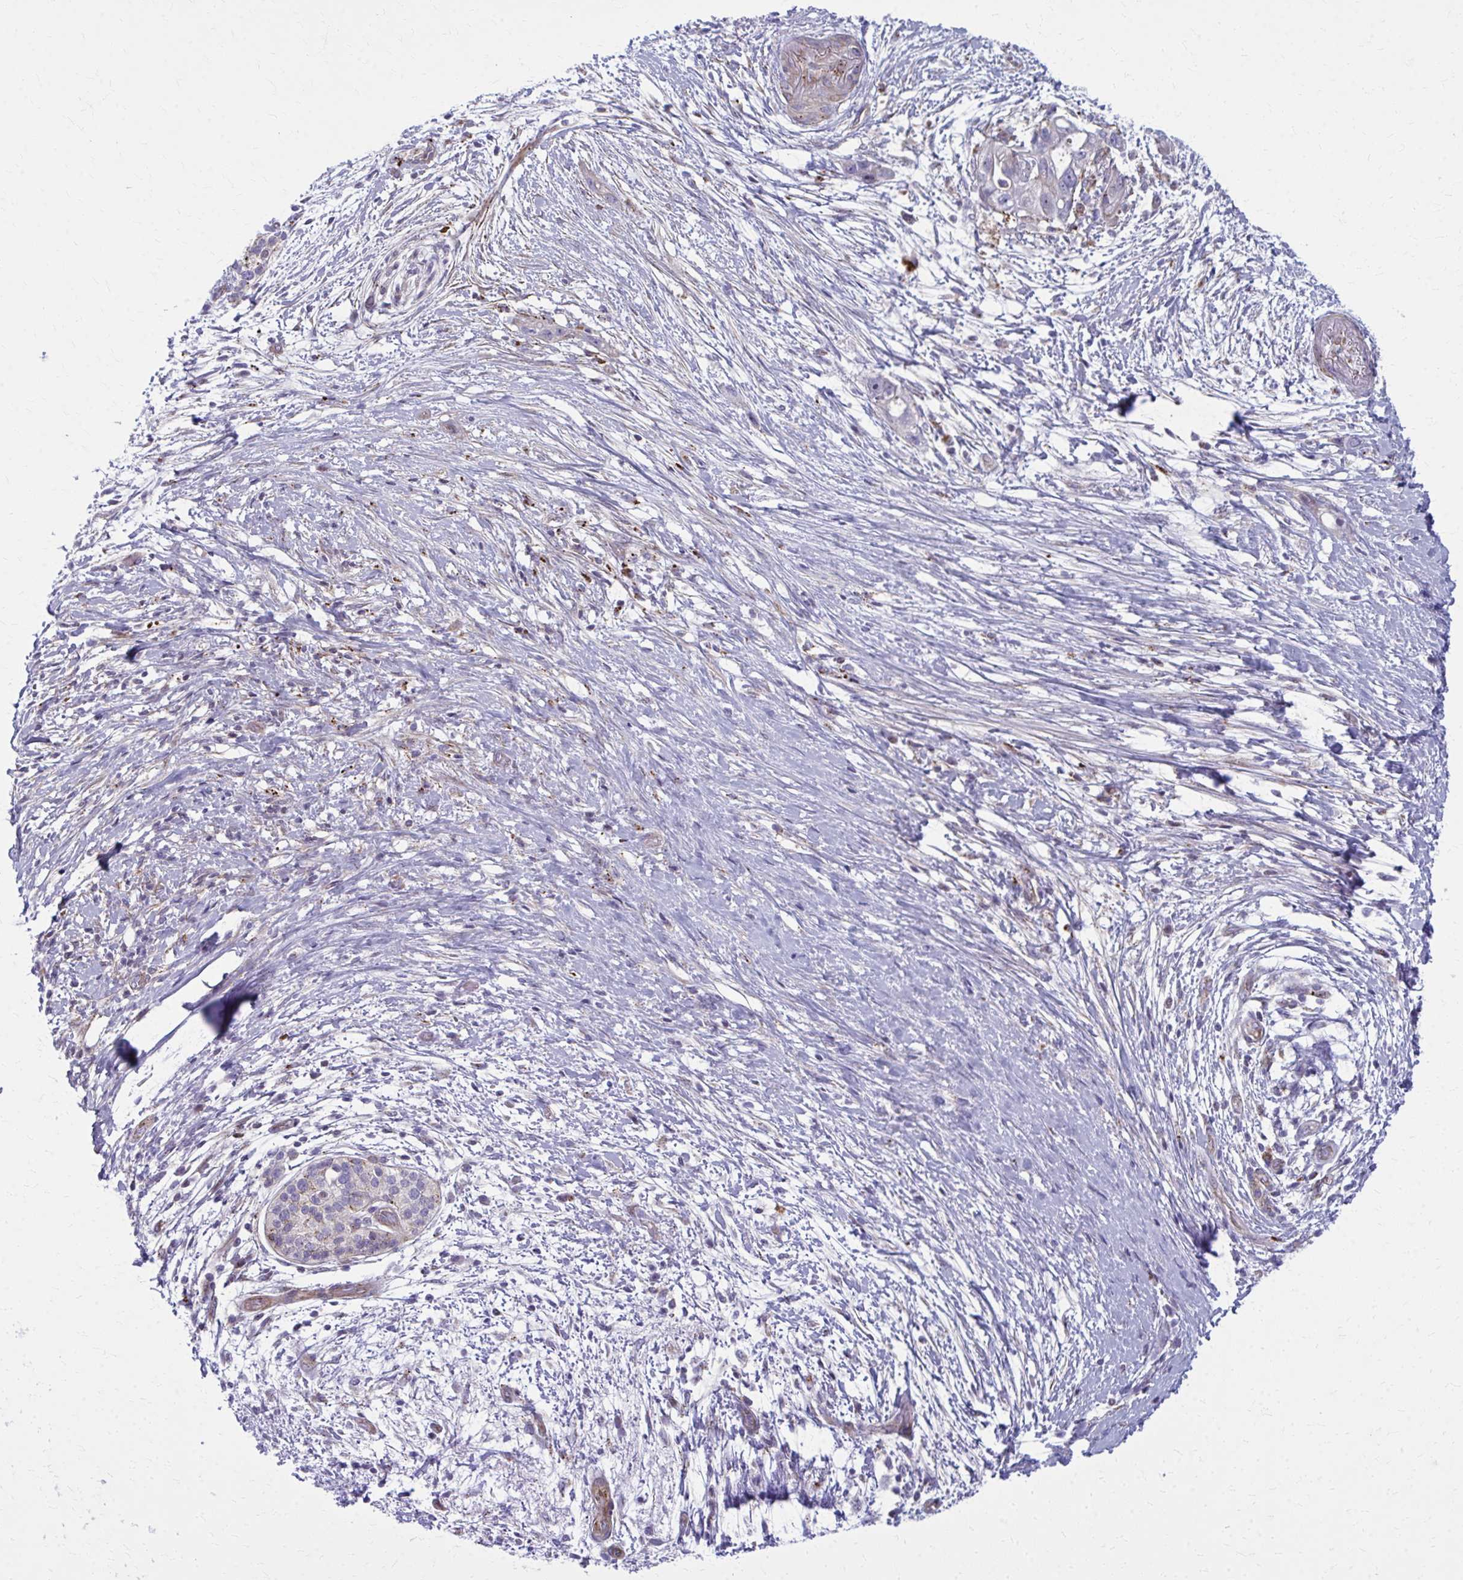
{"staining": {"intensity": "weak", "quantity": "<25%", "location": "nuclear"}, "tissue": "pancreatic cancer", "cell_type": "Tumor cells", "image_type": "cancer", "snomed": [{"axis": "morphology", "description": "Adenocarcinoma, NOS"}, {"axis": "topography", "description": "Pancreas"}], "caption": "DAB immunohistochemical staining of pancreatic cancer (adenocarcinoma) displays no significant staining in tumor cells. Nuclei are stained in blue.", "gene": "LRRC4B", "patient": {"sex": "female", "age": 72}}